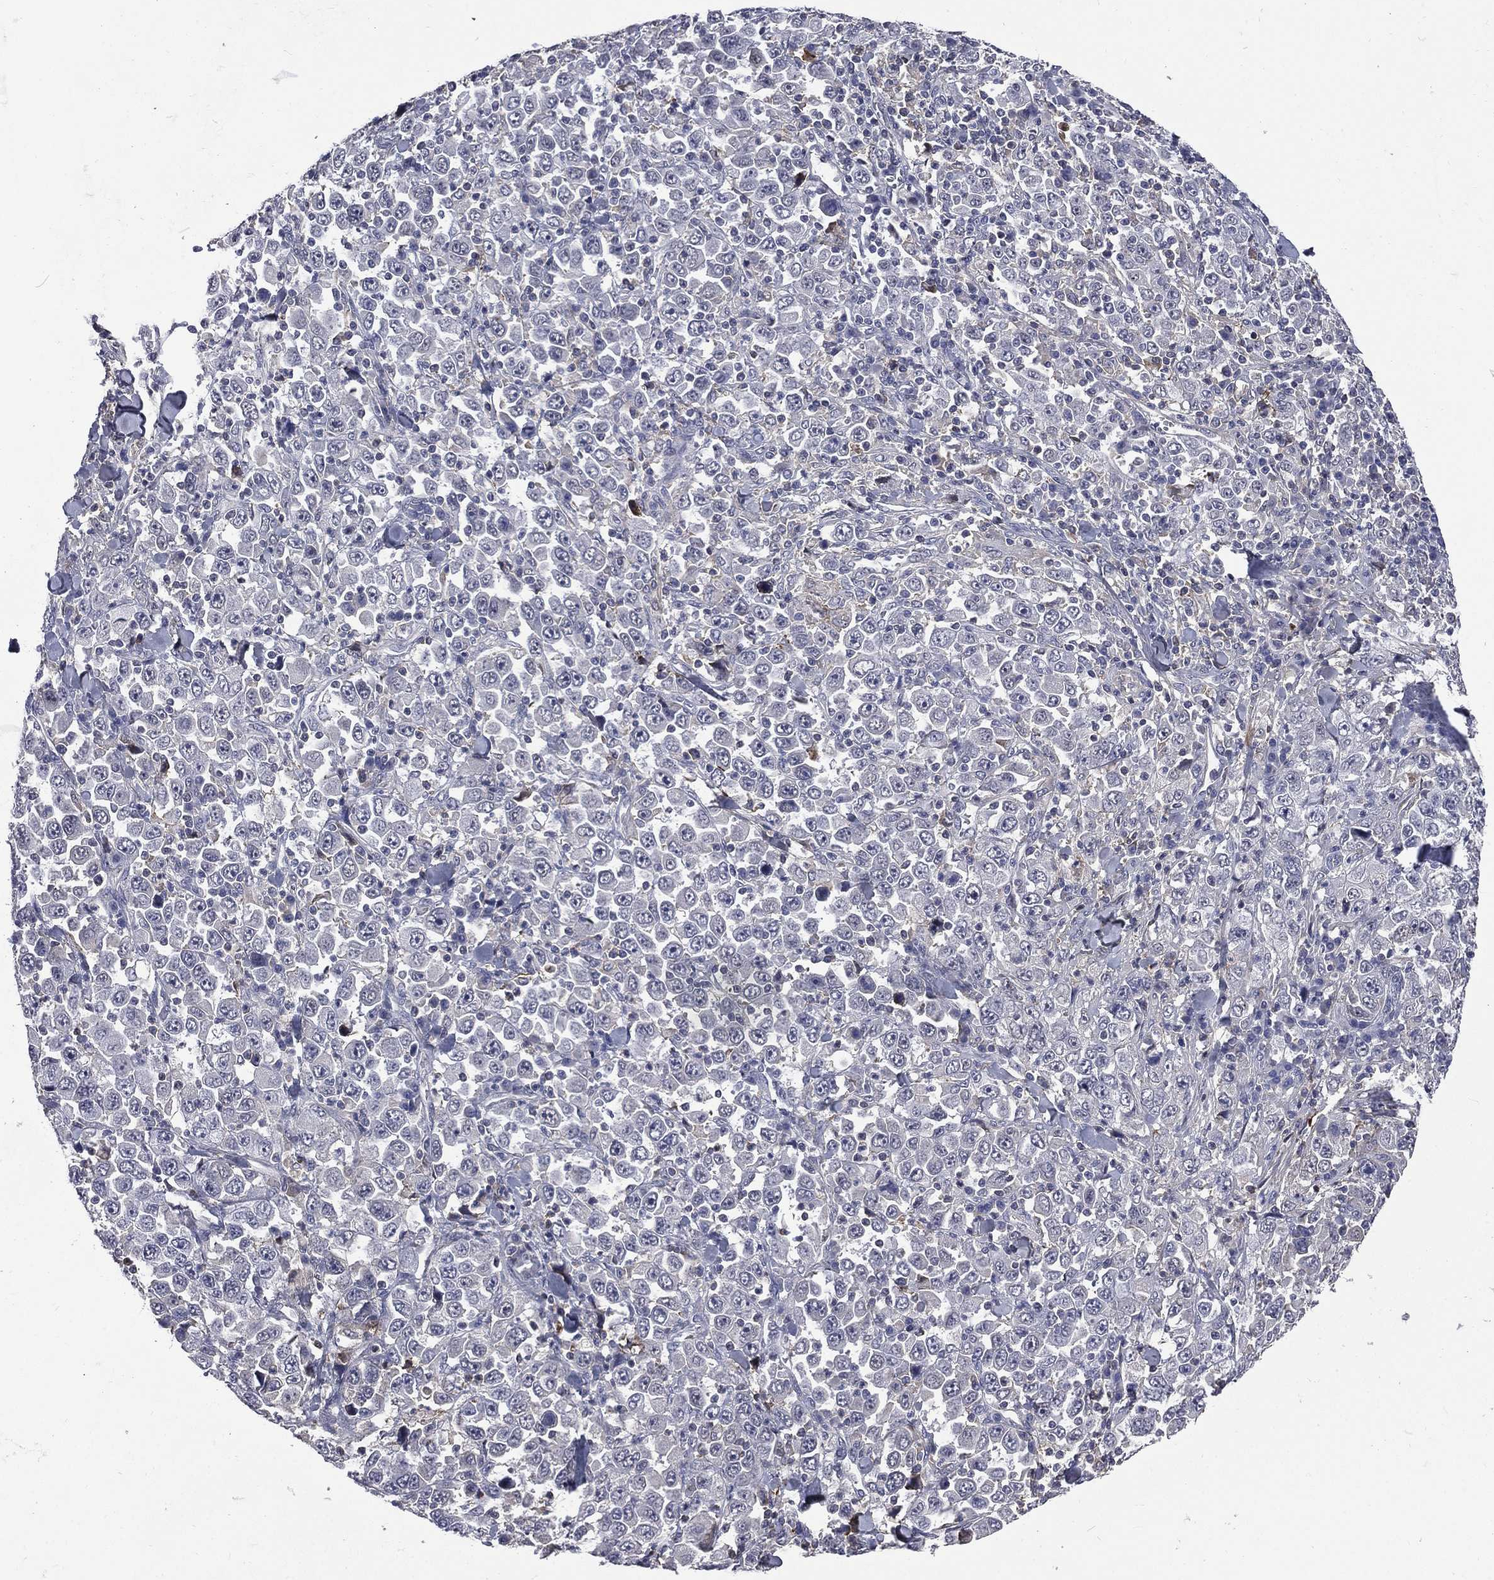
{"staining": {"intensity": "weak", "quantity": "<25%", "location": "cytoplasmic/membranous"}, "tissue": "stomach cancer", "cell_type": "Tumor cells", "image_type": "cancer", "snomed": [{"axis": "morphology", "description": "Normal tissue, NOS"}, {"axis": "morphology", "description": "Adenocarcinoma, NOS"}, {"axis": "topography", "description": "Stomach, upper"}, {"axis": "topography", "description": "Stomach"}], "caption": "IHC photomicrograph of adenocarcinoma (stomach) stained for a protein (brown), which exhibits no expression in tumor cells.", "gene": "FGG", "patient": {"sex": "male", "age": 59}}